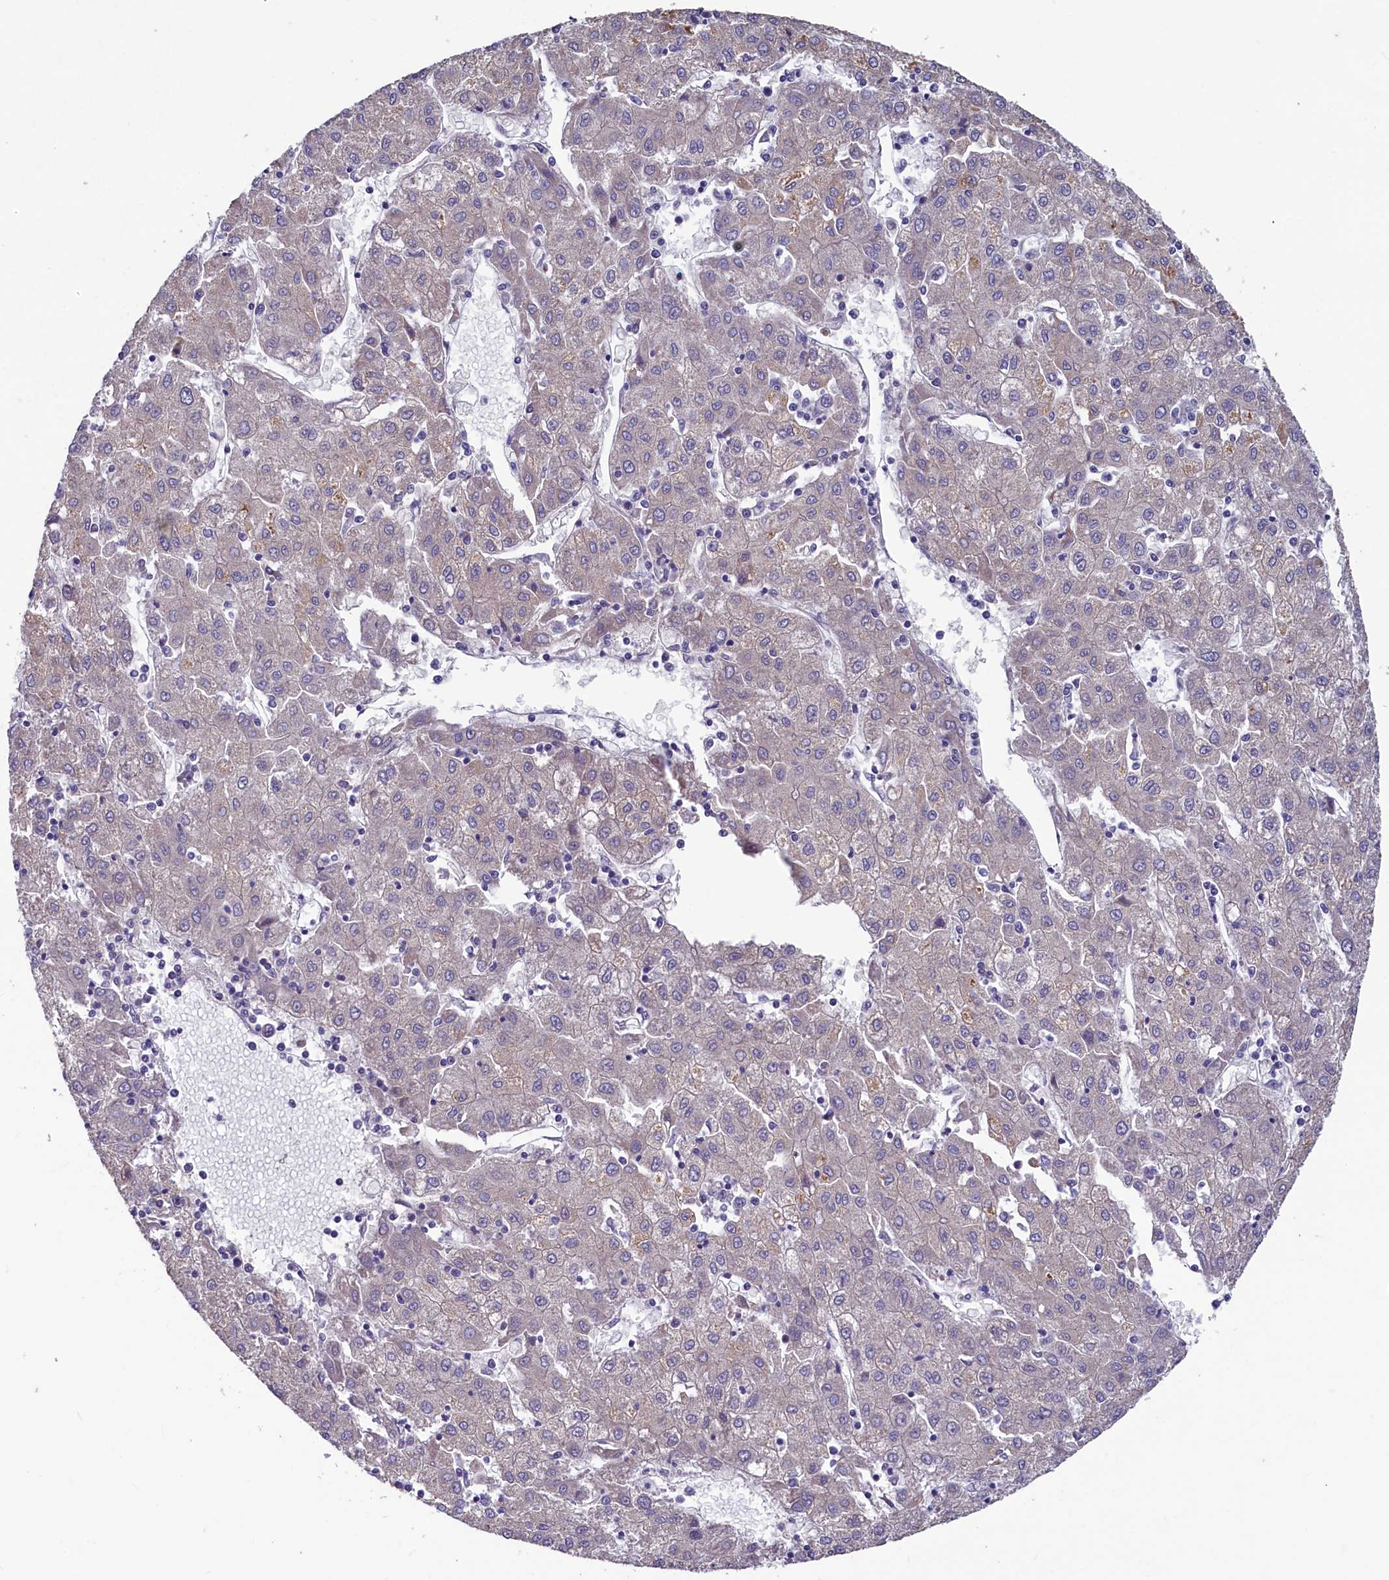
{"staining": {"intensity": "negative", "quantity": "none", "location": "none"}, "tissue": "liver cancer", "cell_type": "Tumor cells", "image_type": "cancer", "snomed": [{"axis": "morphology", "description": "Carcinoma, Hepatocellular, NOS"}, {"axis": "topography", "description": "Liver"}], "caption": "This is an immunohistochemistry (IHC) photomicrograph of liver cancer. There is no staining in tumor cells.", "gene": "SPATA2L", "patient": {"sex": "male", "age": 72}}